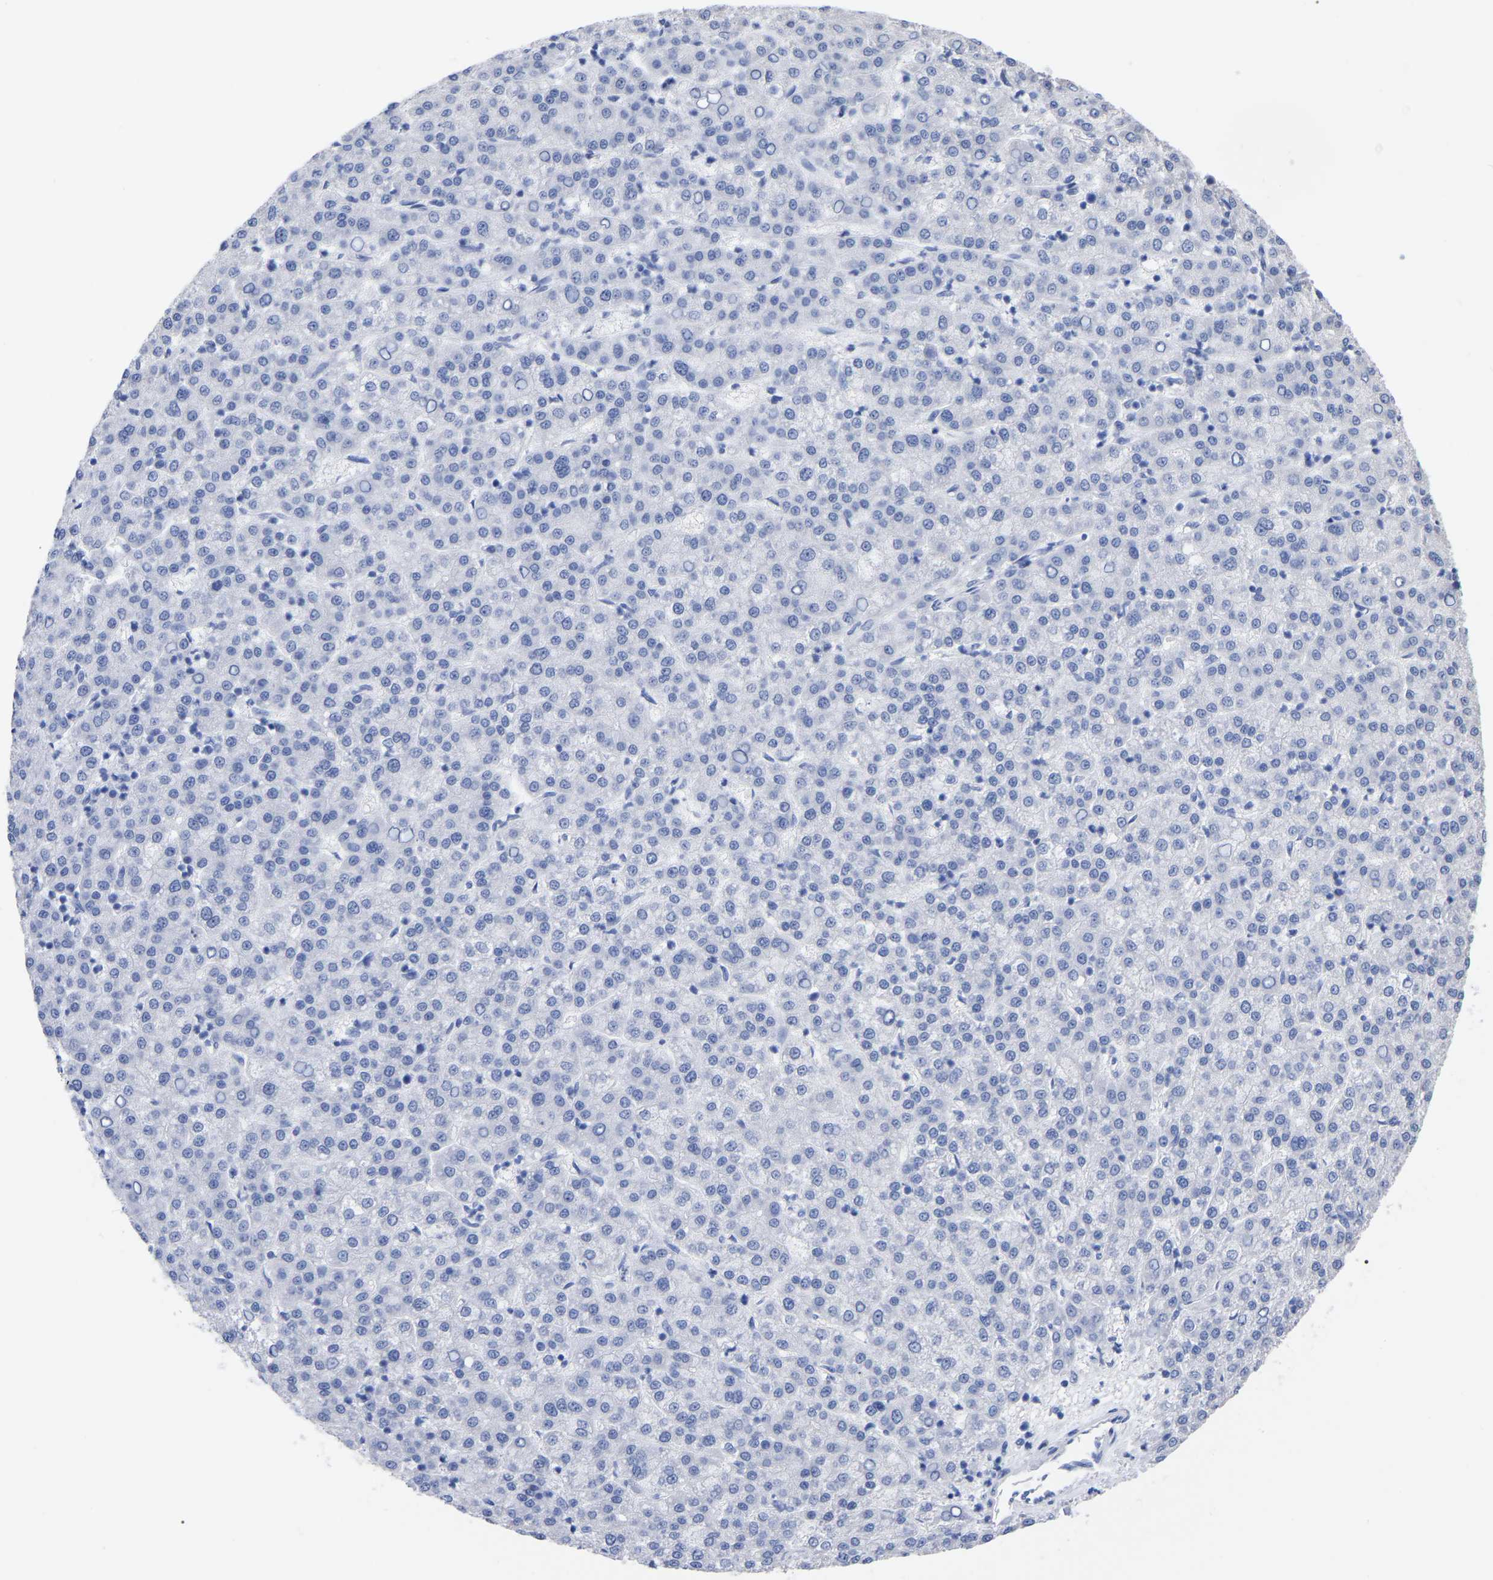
{"staining": {"intensity": "negative", "quantity": "none", "location": "none"}, "tissue": "liver cancer", "cell_type": "Tumor cells", "image_type": "cancer", "snomed": [{"axis": "morphology", "description": "Carcinoma, Hepatocellular, NOS"}, {"axis": "topography", "description": "Liver"}], "caption": "A high-resolution micrograph shows immunohistochemistry (IHC) staining of liver cancer, which exhibits no significant expression in tumor cells.", "gene": "HAPLN1", "patient": {"sex": "female", "age": 58}}